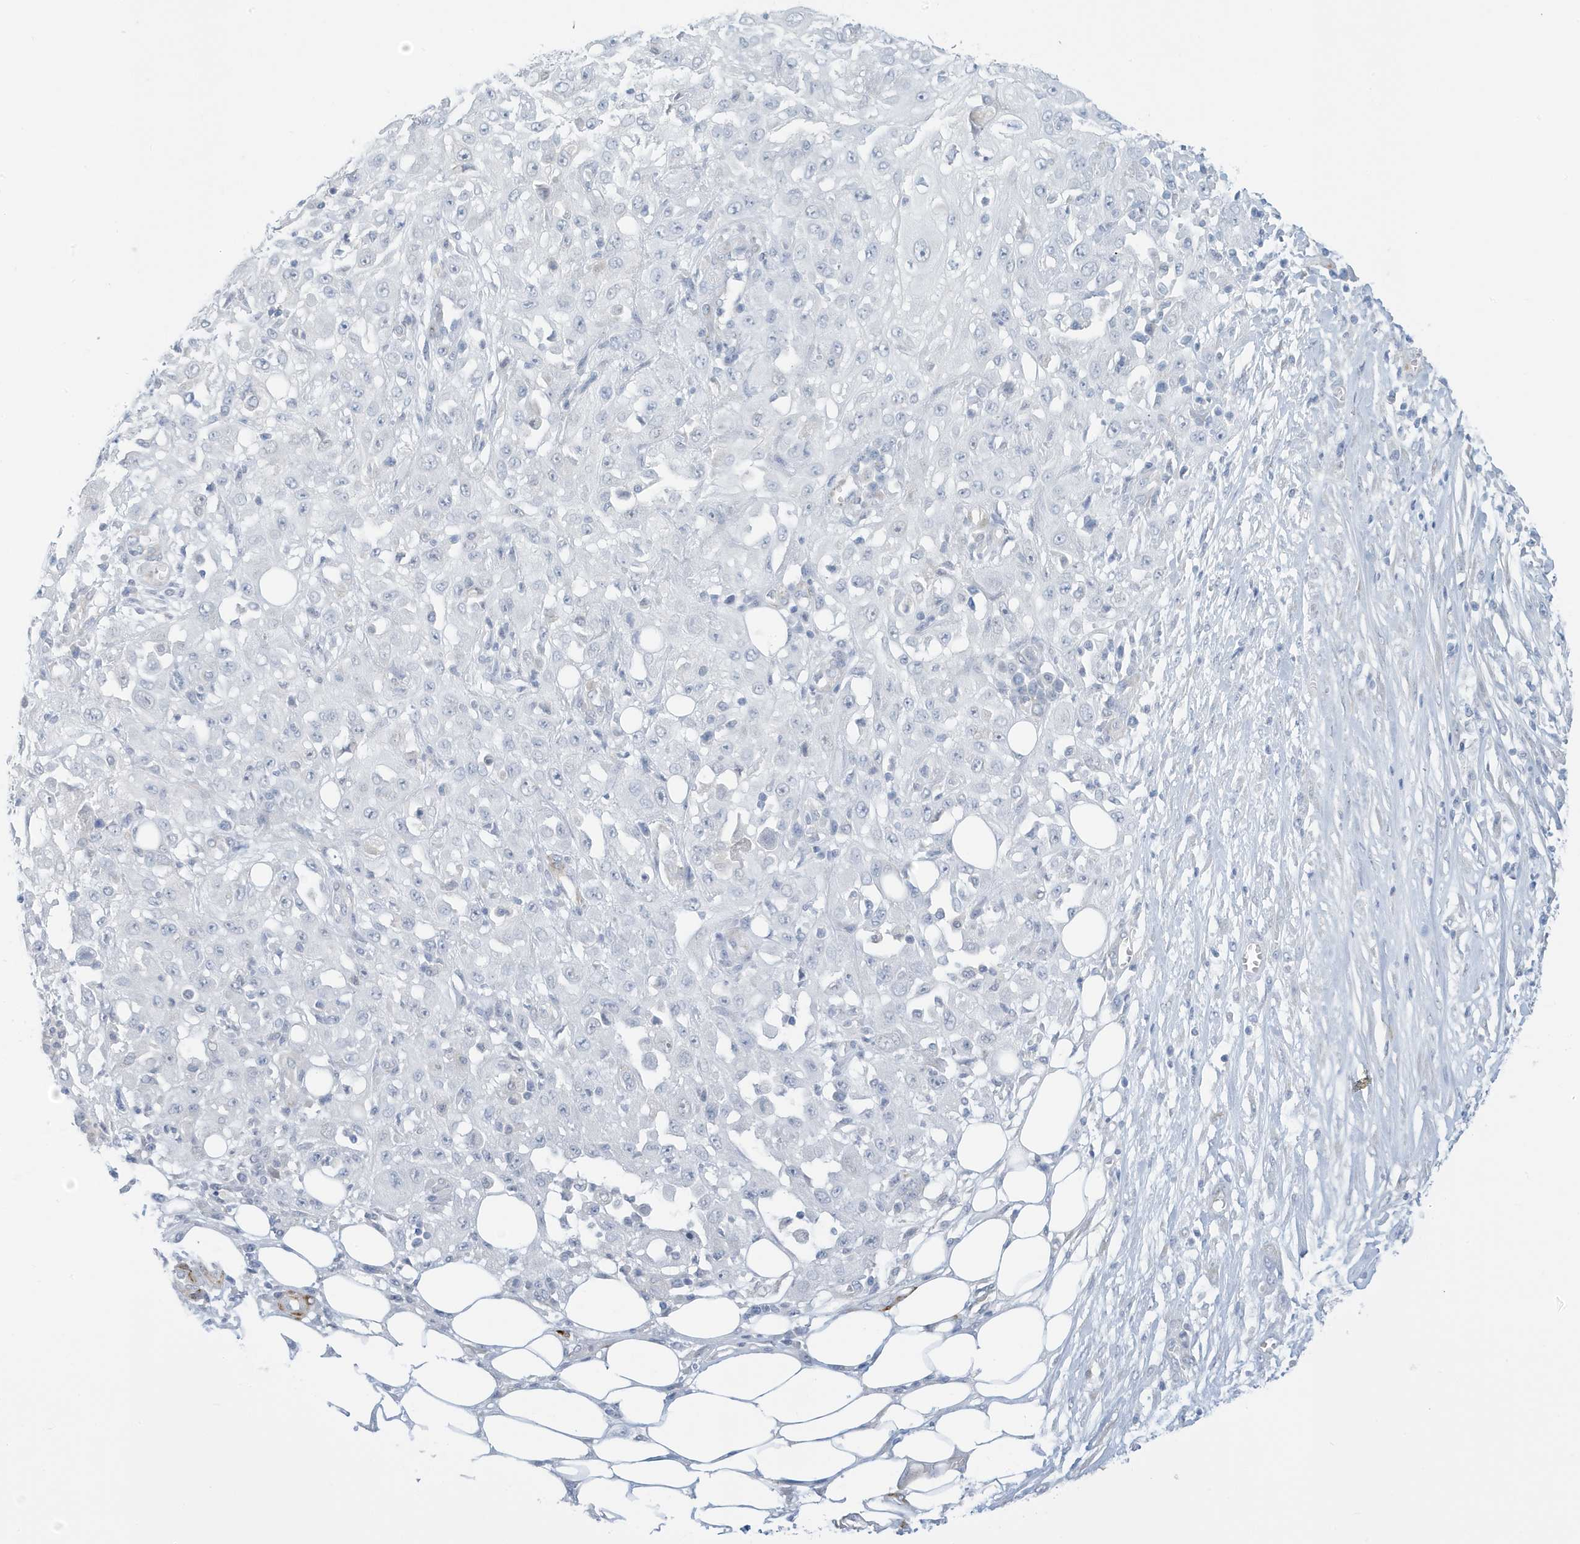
{"staining": {"intensity": "negative", "quantity": "none", "location": "none"}, "tissue": "skin cancer", "cell_type": "Tumor cells", "image_type": "cancer", "snomed": [{"axis": "morphology", "description": "Squamous cell carcinoma, NOS"}, {"axis": "morphology", "description": "Squamous cell carcinoma, metastatic, NOS"}, {"axis": "topography", "description": "Skin"}, {"axis": "topography", "description": "Lymph node"}], "caption": "DAB (3,3'-diaminobenzidine) immunohistochemical staining of human skin squamous cell carcinoma demonstrates no significant staining in tumor cells. (Brightfield microscopy of DAB immunohistochemistry at high magnification).", "gene": "PERM1", "patient": {"sex": "male", "age": 75}}